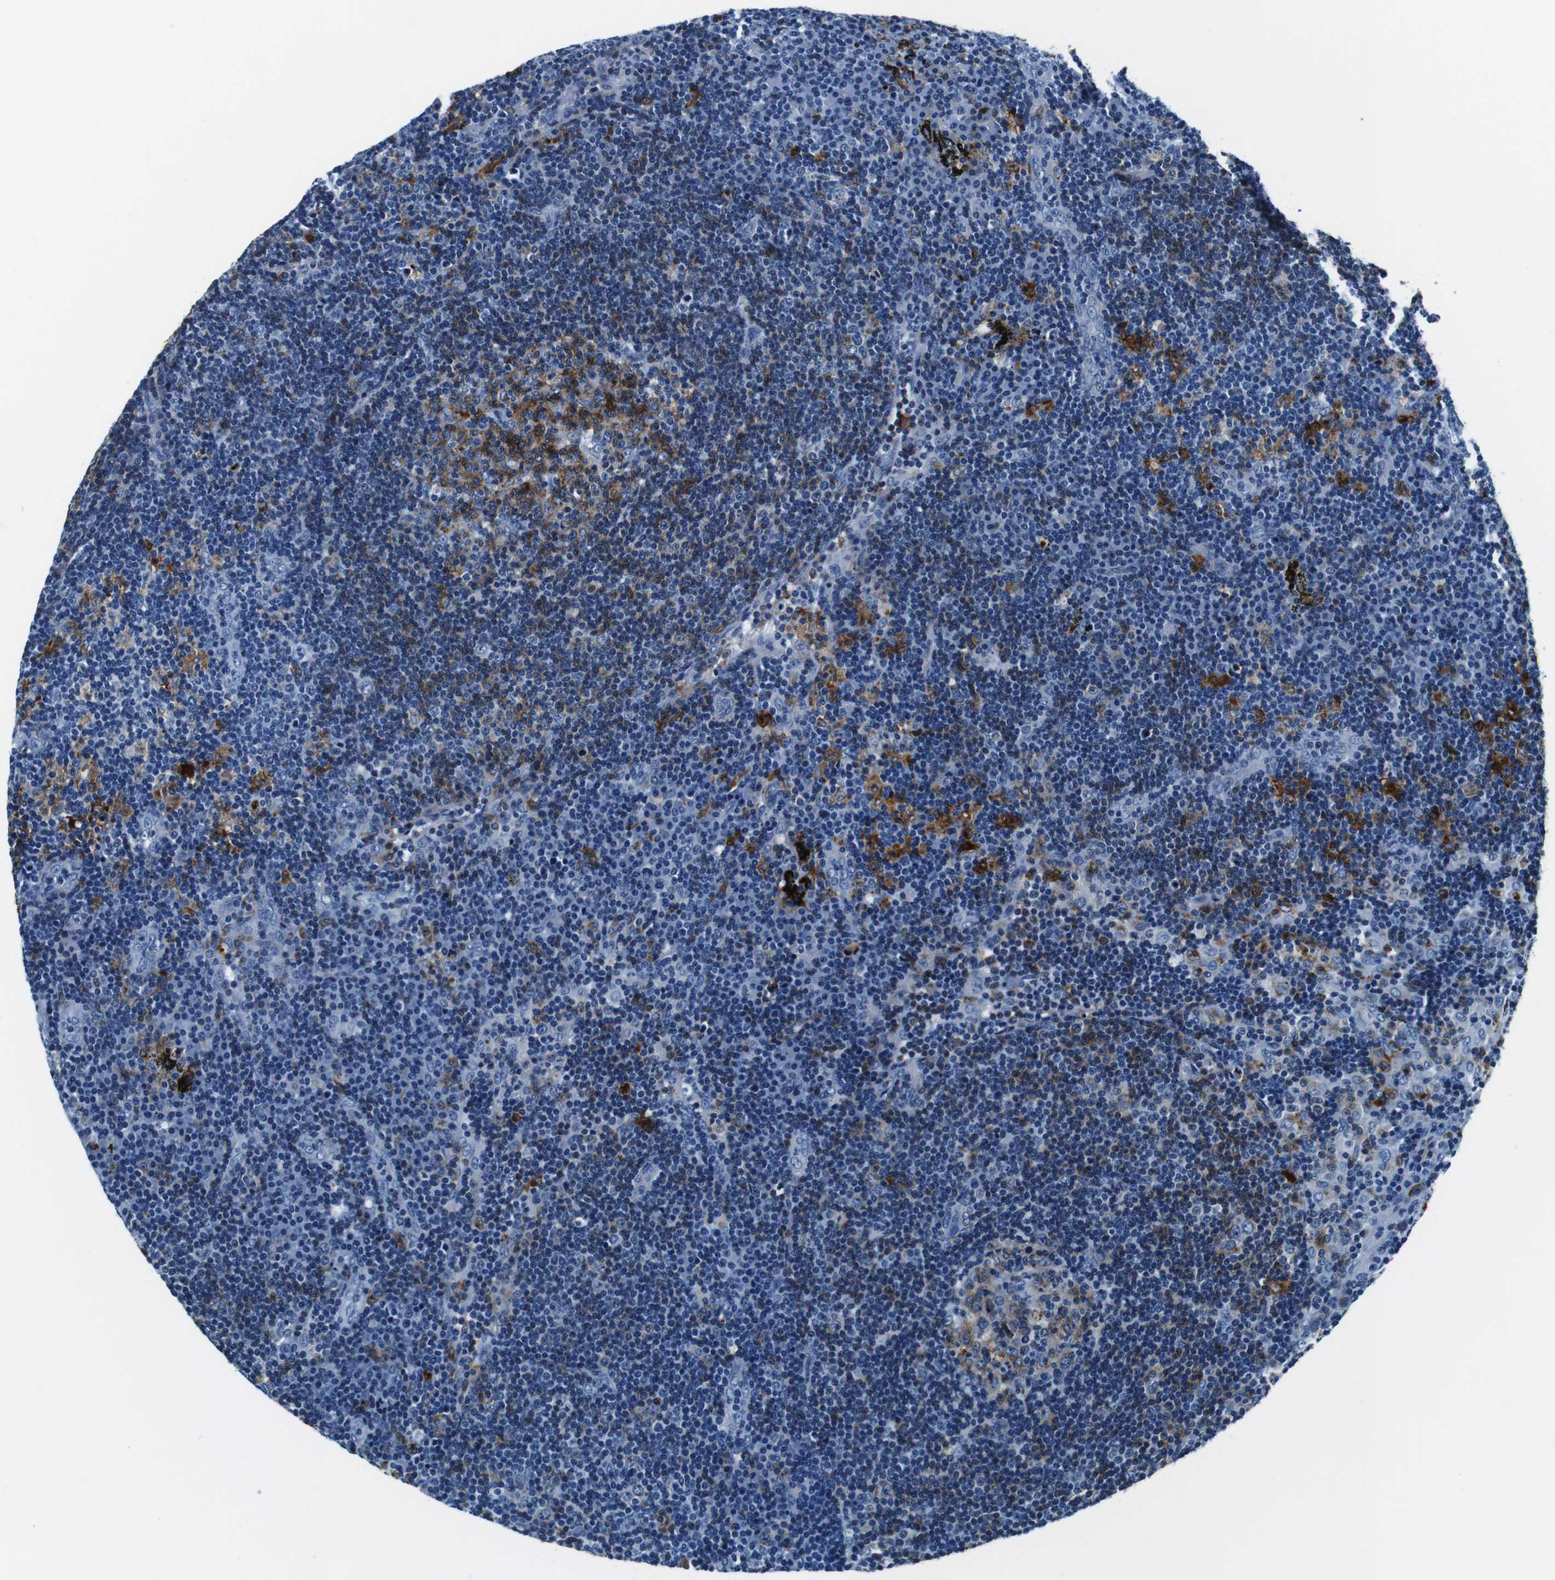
{"staining": {"intensity": "strong", "quantity": "<25%", "location": "cytoplasmic/membranous"}, "tissue": "lymph node", "cell_type": "Germinal center cells", "image_type": "normal", "snomed": [{"axis": "morphology", "description": "Normal tissue, NOS"}, {"axis": "morphology", "description": "Squamous cell carcinoma, metastatic, NOS"}, {"axis": "topography", "description": "Lymph node"}], "caption": "This is a photomicrograph of immunohistochemistry (IHC) staining of benign lymph node, which shows strong positivity in the cytoplasmic/membranous of germinal center cells.", "gene": "HLA", "patient": {"sex": "female", "age": 53}}